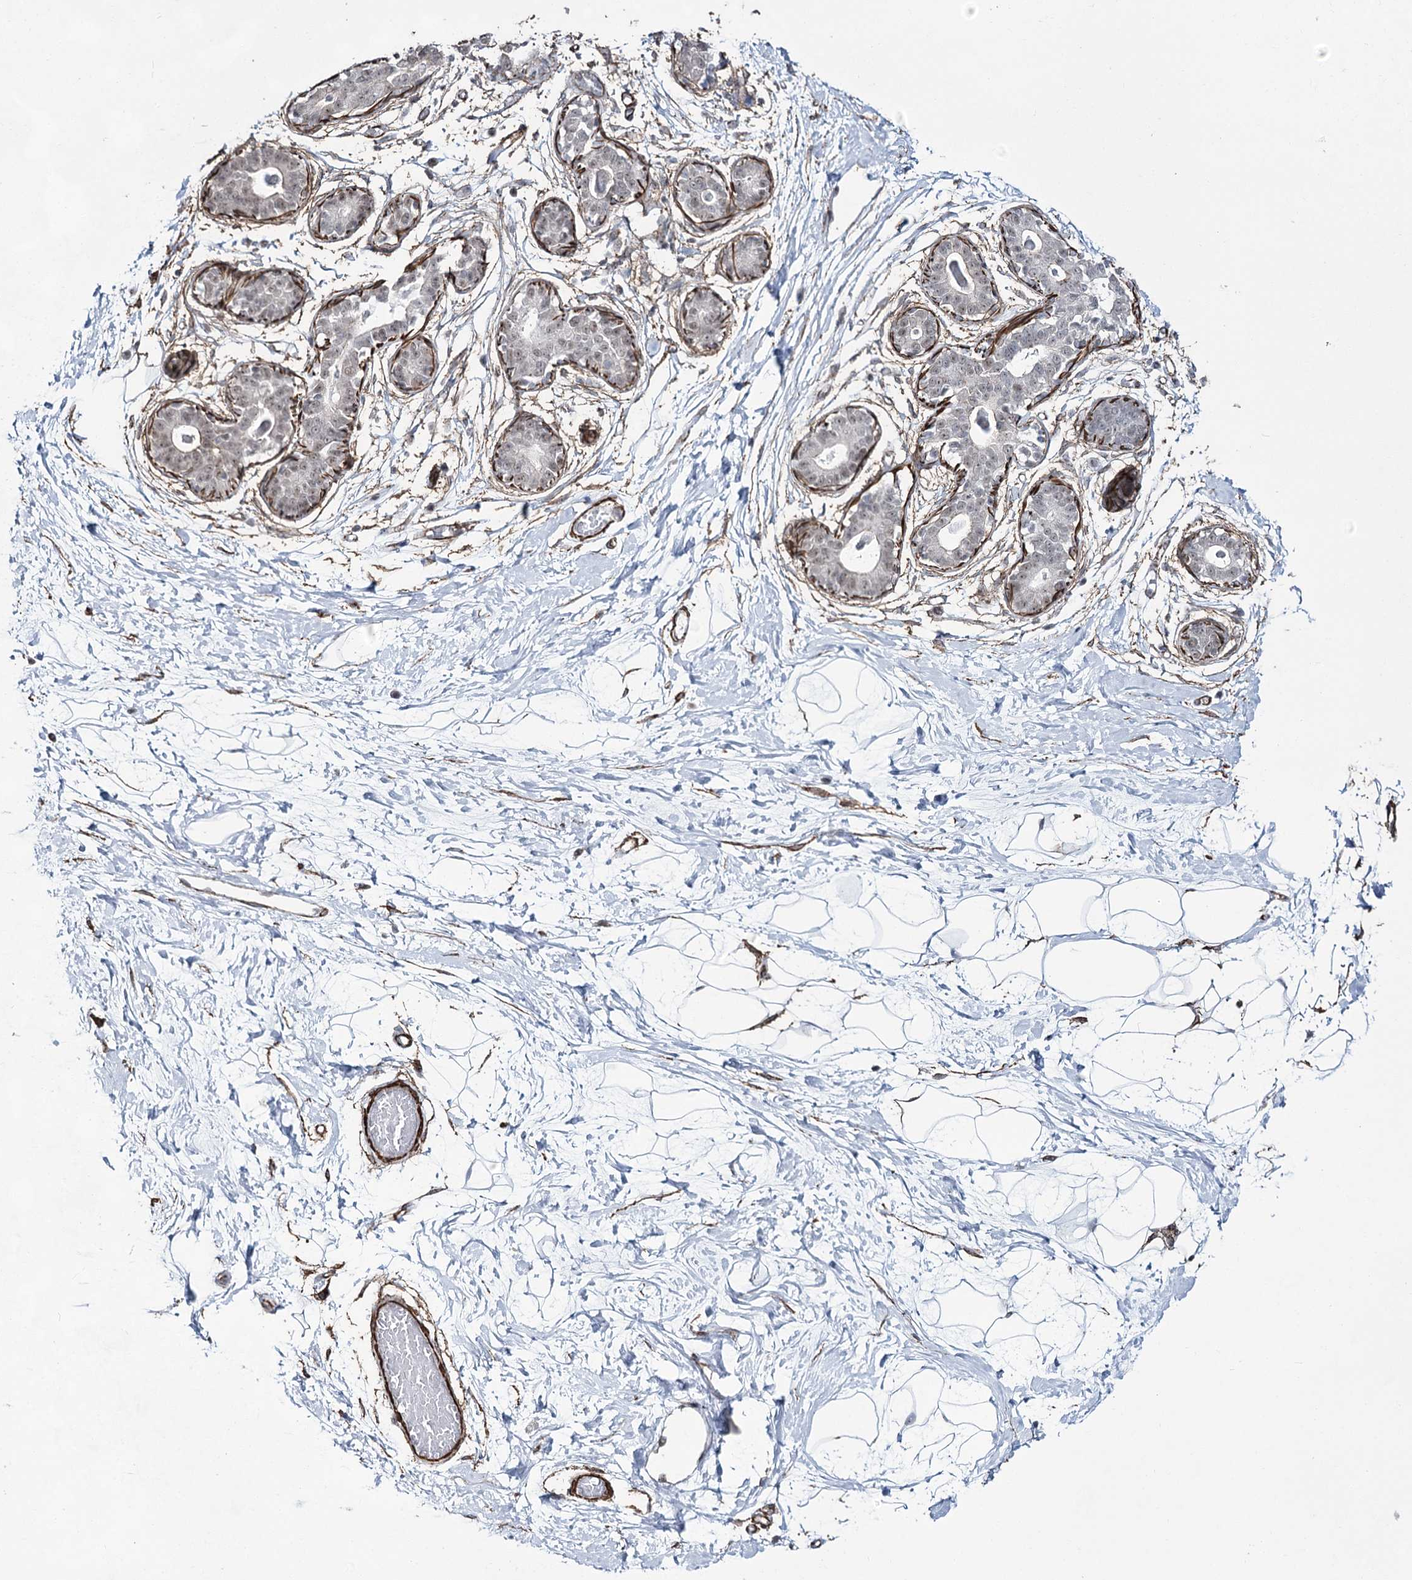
{"staining": {"intensity": "negative", "quantity": "none", "location": "none"}, "tissue": "breast", "cell_type": "Adipocytes", "image_type": "normal", "snomed": [{"axis": "morphology", "description": "Normal tissue, NOS"}, {"axis": "topography", "description": "Breast"}], "caption": "Adipocytes show no significant expression in normal breast. Brightfield microscopy of immunohistochemistry stained with DAB (brown) and hematoxylin (blue), captured at high magnification.", "gene": "CWF19L1", "patient": {"sex": "female", "age": 45}}